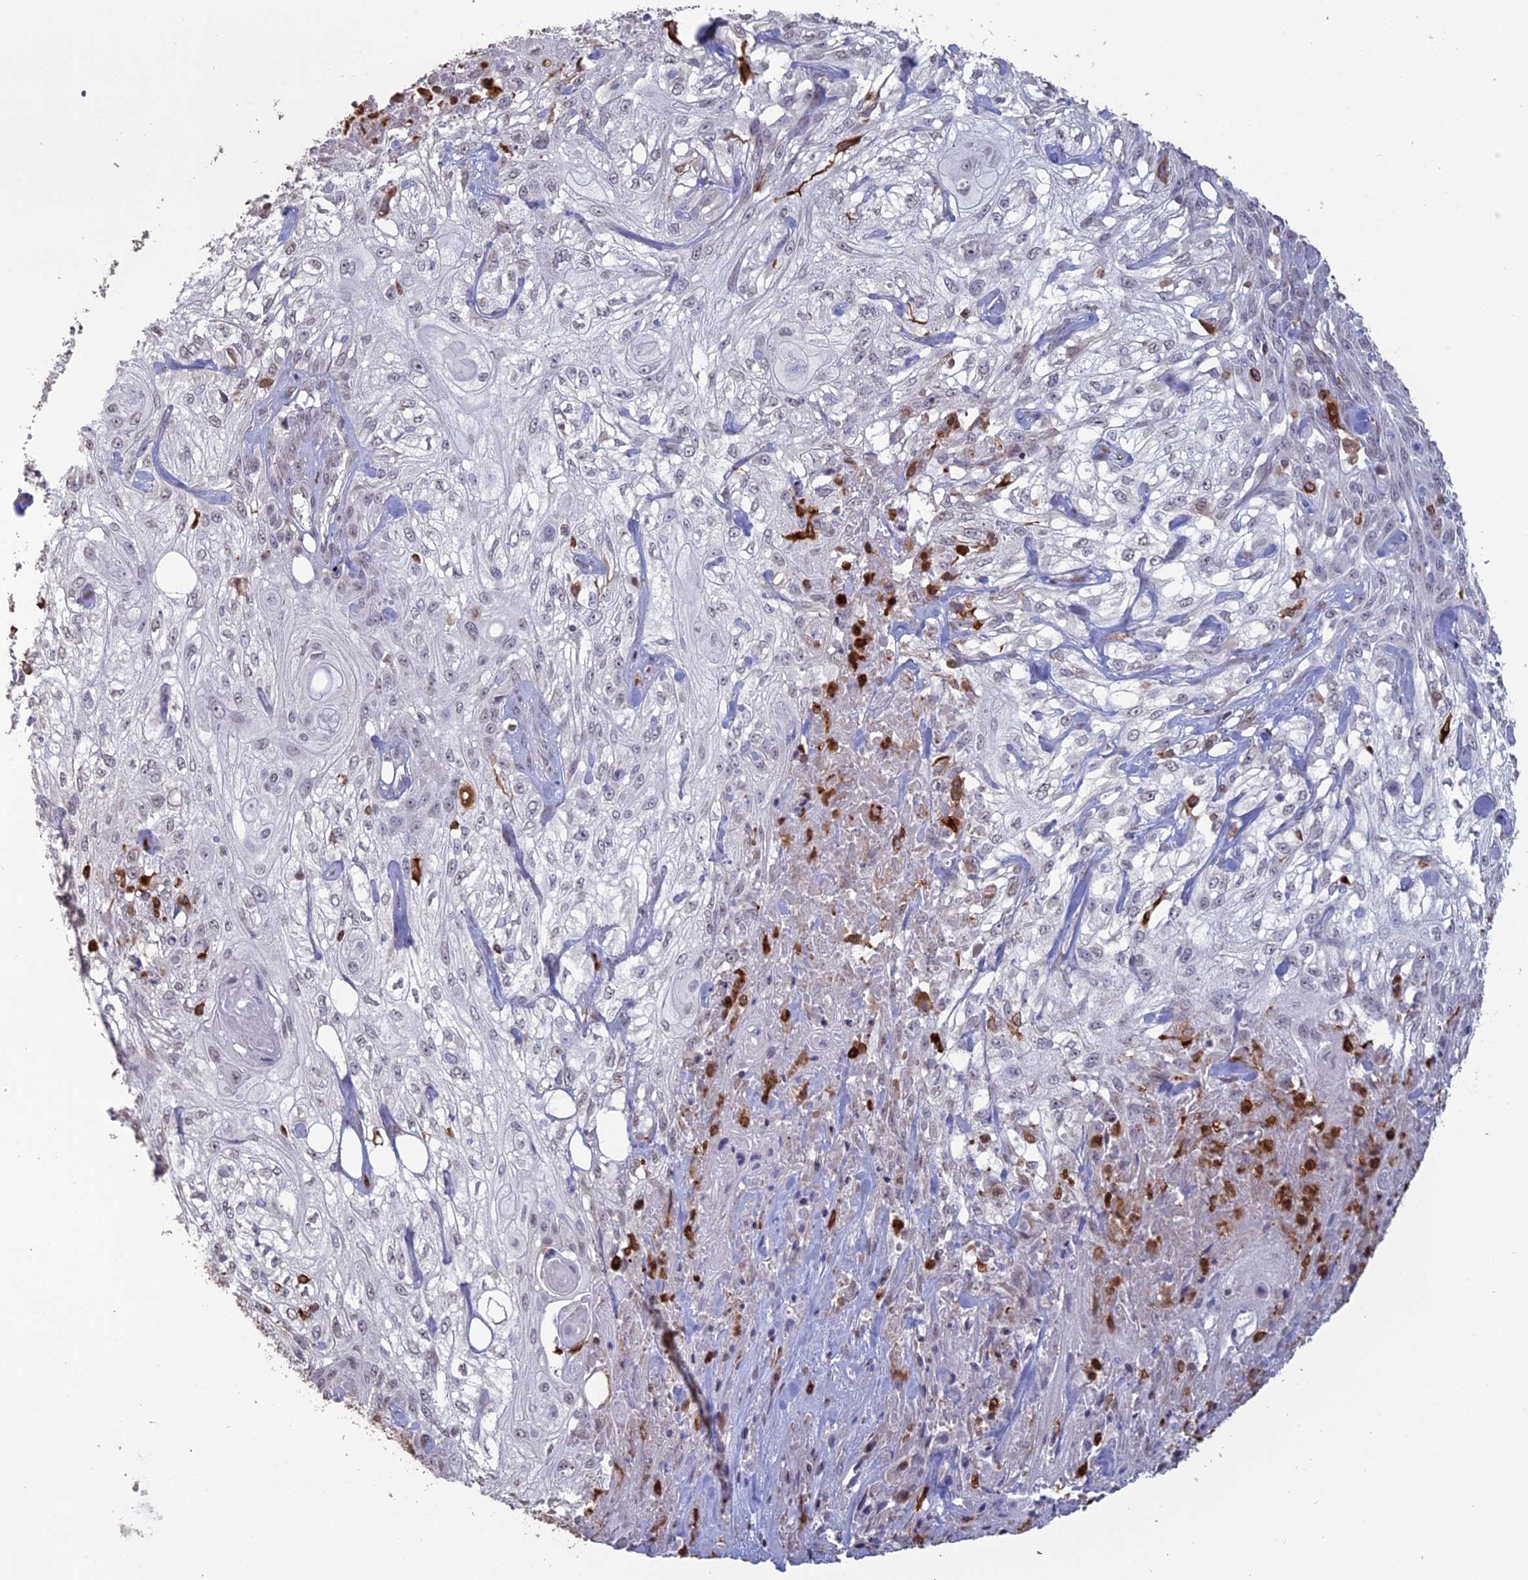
{"staining": {"intensity": "negative", "quantity": "none", "location": "none"}, "tissue": "skin cancer", "cell_type": "Tumor cells", "image_type": "cancer", "snomed": [{"axis": "morphology", "description": "Squamous cell carcinoma, NOS"}, {"axis": "morphology", "description": "Squamous cell carcinoma, metastatic, NOS"}, {"axis": "topography", "description": "Skin"}, {"axis": "topography", "description": "Lymph node"}], "caption": "DAB (3,3'-diaminobenzidine) immunohistochemical staining of skin cancer (squamous cell carcinoma) exhibits no significant positivity in tumor cells. (Stains: DAB immunohistochemistry (IHC) with hematoxylin counter stain, Microscopy: brightfield microscopy at high magnification).", "gene": "APOBR", "patient": {"sex": "male", "age": 75}}